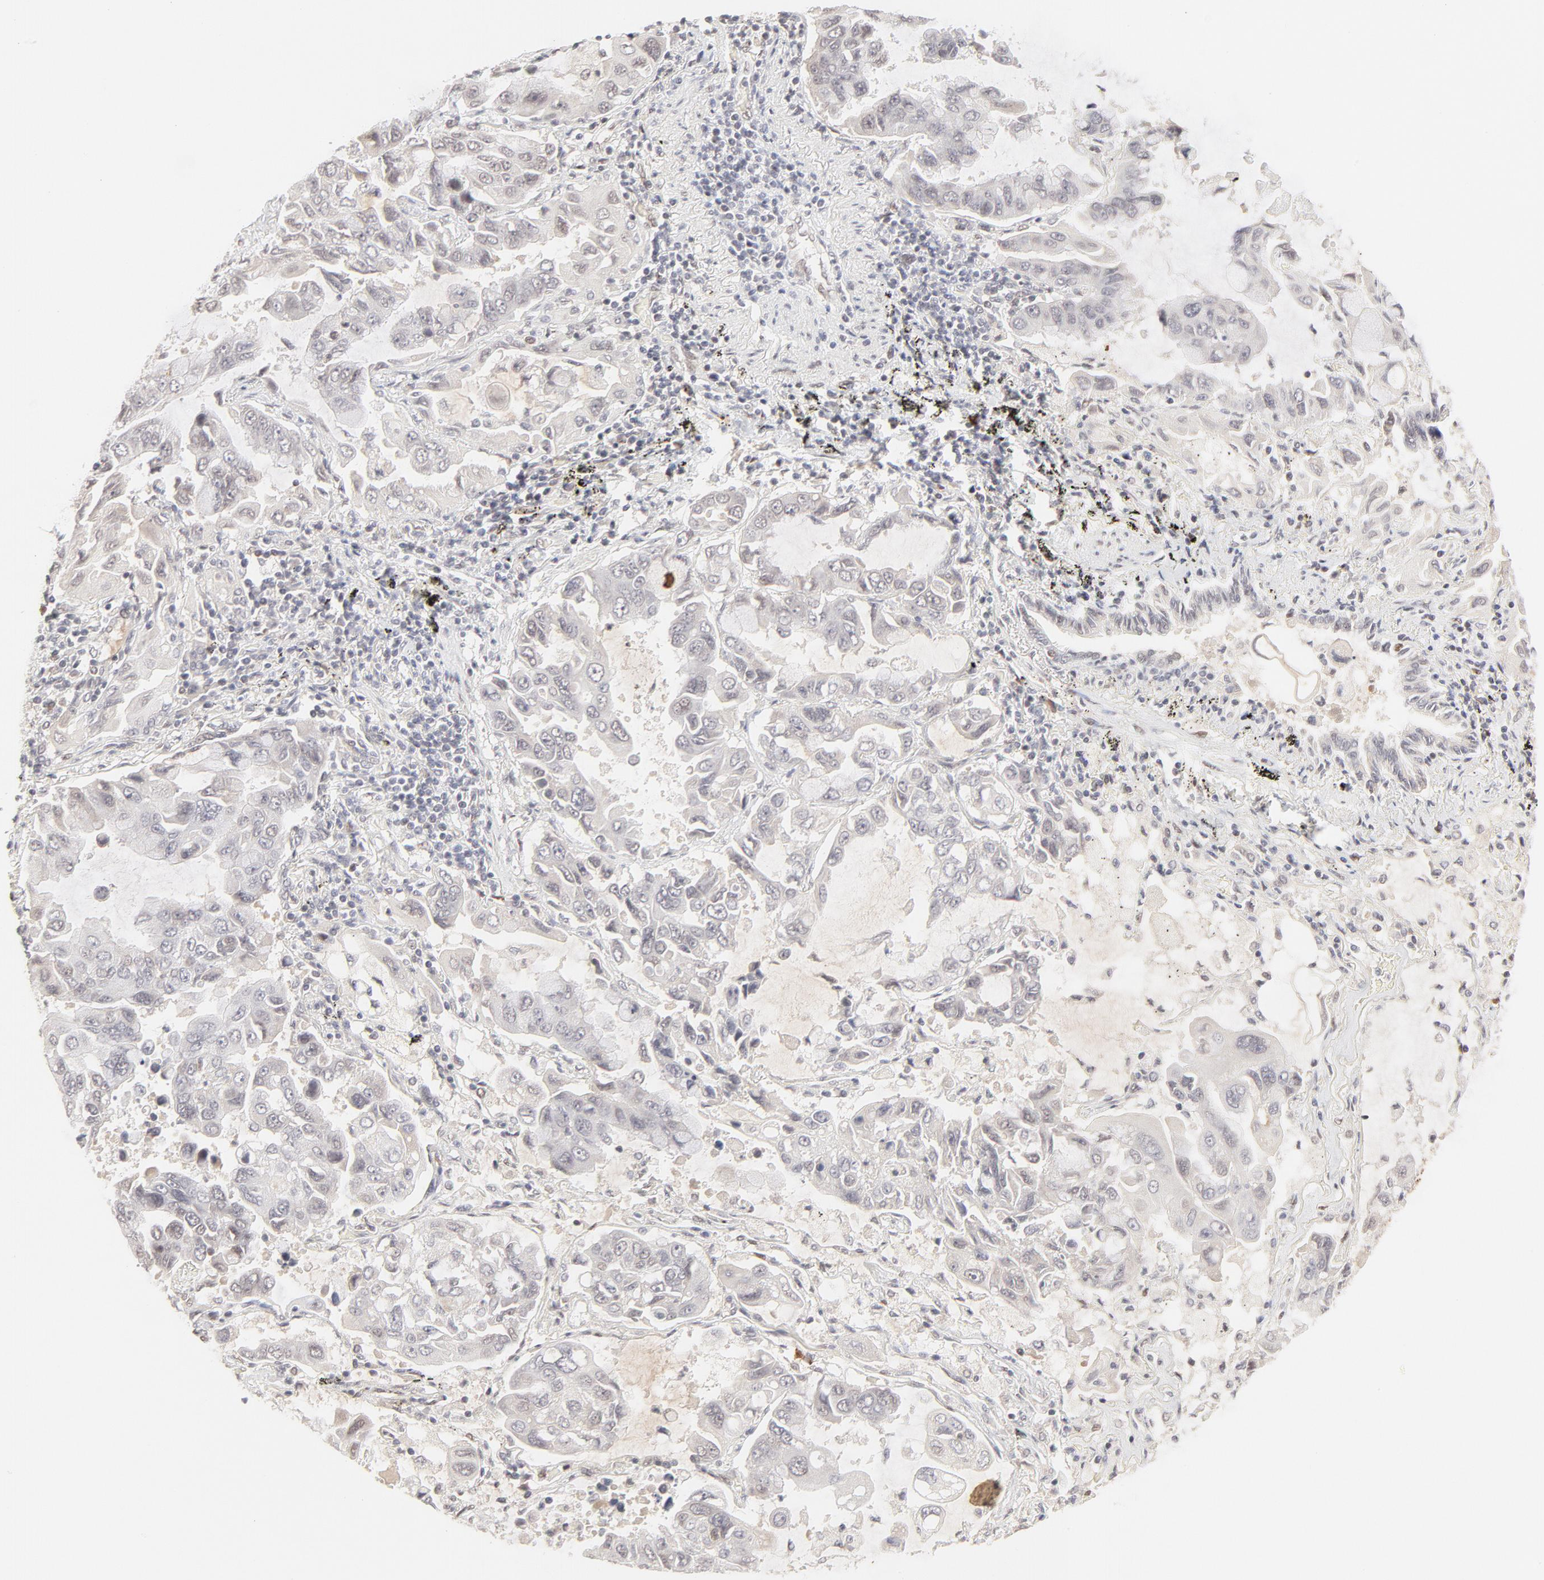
{"staining": {"intensity": "negative", "quantity": "none", "location": "none"}, "tissue": "lung cancer", "cell_type": "Tumor cells", "image_type": "cancer", "snomed": [{"axis": "morphology", "description": "Adenocarcinoma, NOS"}, {"axis": "topography", "description": "Lung"}], "caption": "A photomicrograph of human lung adenocarcinoma is negative for staining in tumor cells. (Stains: DAB (3,3'-diaminobenzidine) immunohistochemistry with hematoxylin counter stain, Microscopy: brightfield microscopy at high magnification).", "gene": "PBX3", "patient": {"sex": "male", "age": 64}}